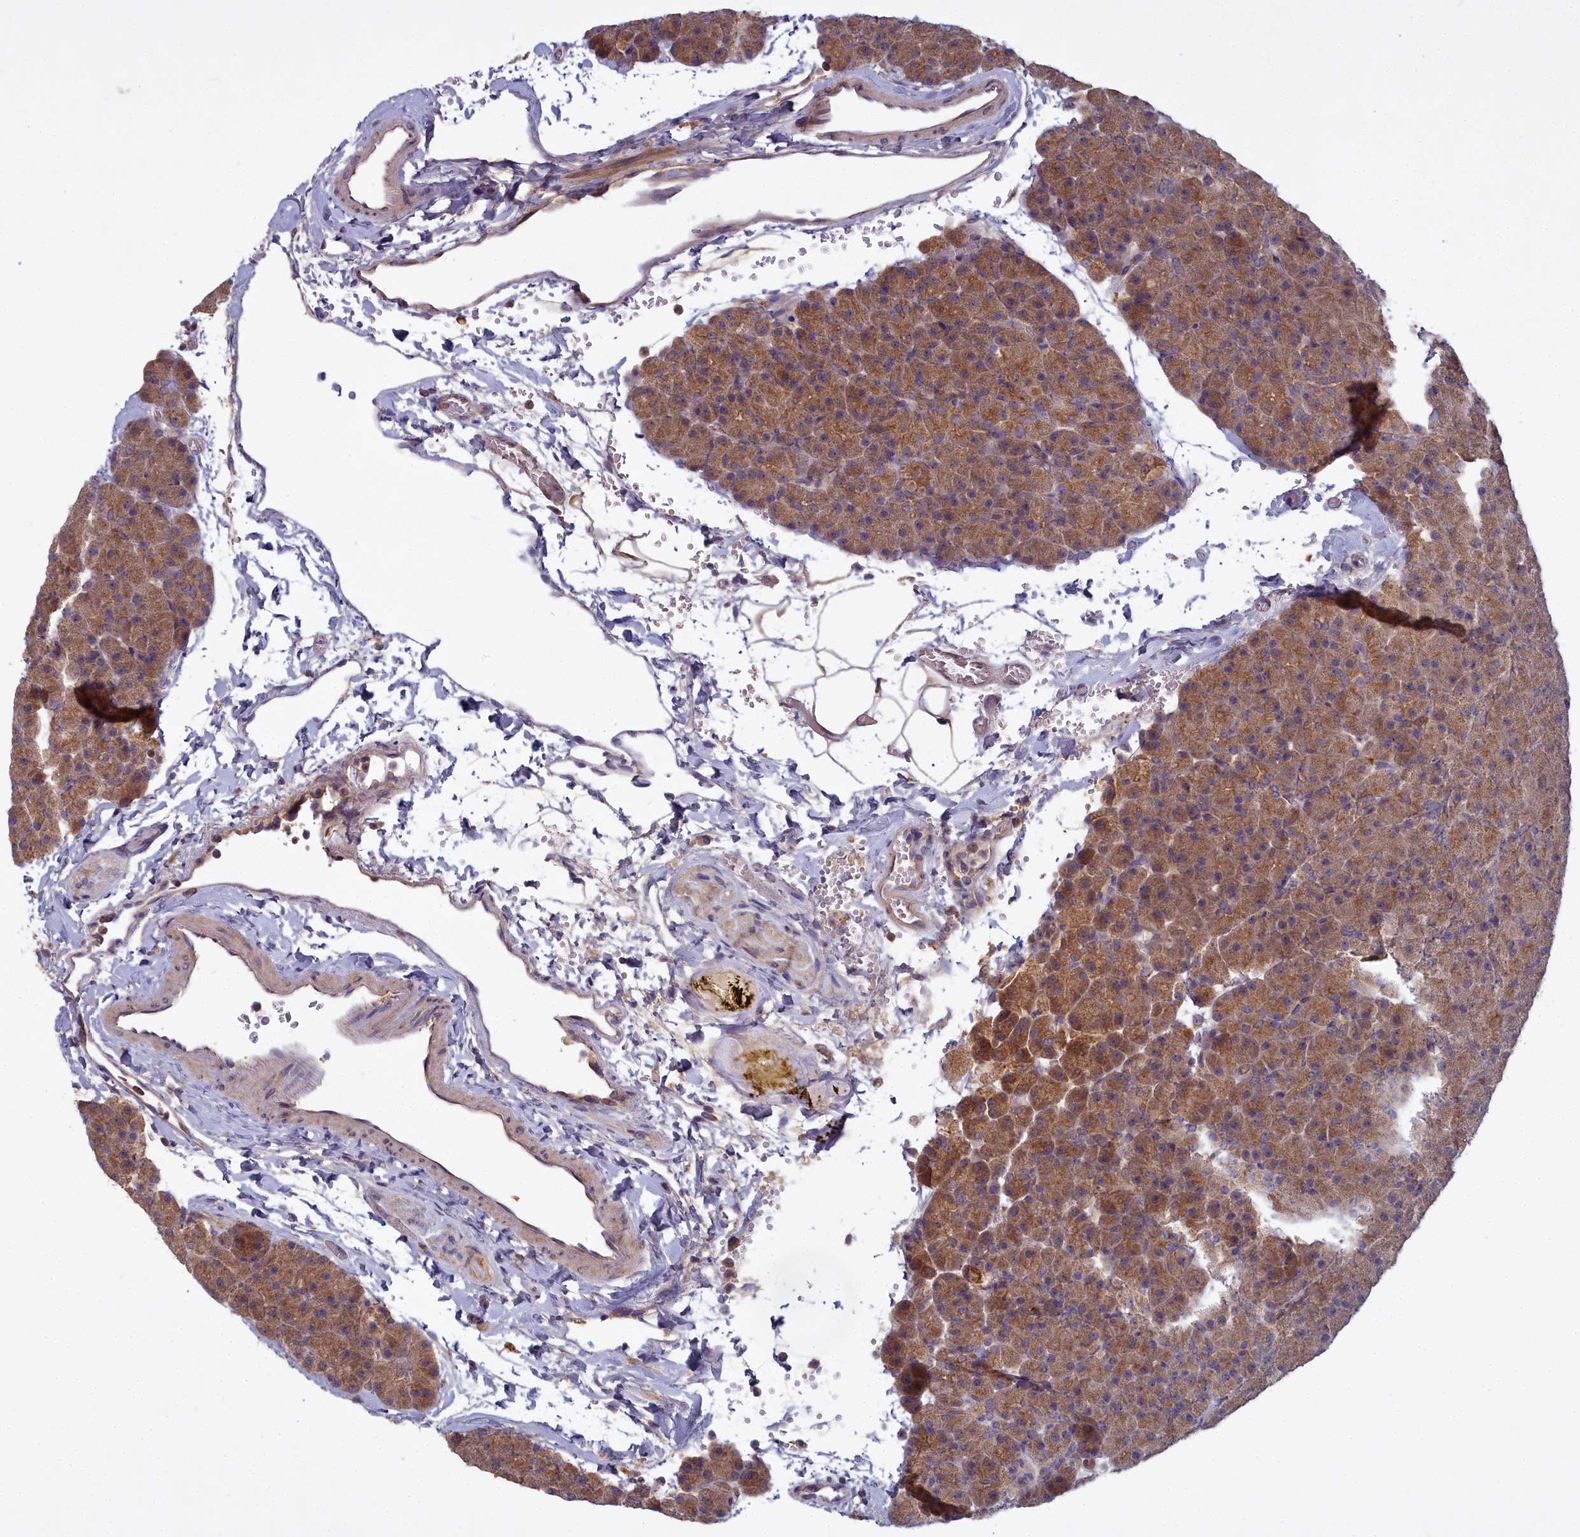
{"staining": {"intensity": "moderate", "quantity": ">75%", "location": "cytoplasmic/membranous"}, "tissue": "pancreas", "cell_type": "Exocrine glandular cells", "image_type": "normal", "snomed": [{"axis": "morphology", "description": "Normal tissue, NOS"}, {"axis": "topography", "description": "Pancreas"}], "caption": "This histopathology image reveals immunohistochemistry staining of benign pancreas, with medium moderate cytoplasmic/membranous positivity in approximately >75% of exocrine glandular cells.", "gene": "CCDC167", "patient": {"sex": "male", "age": 36}}